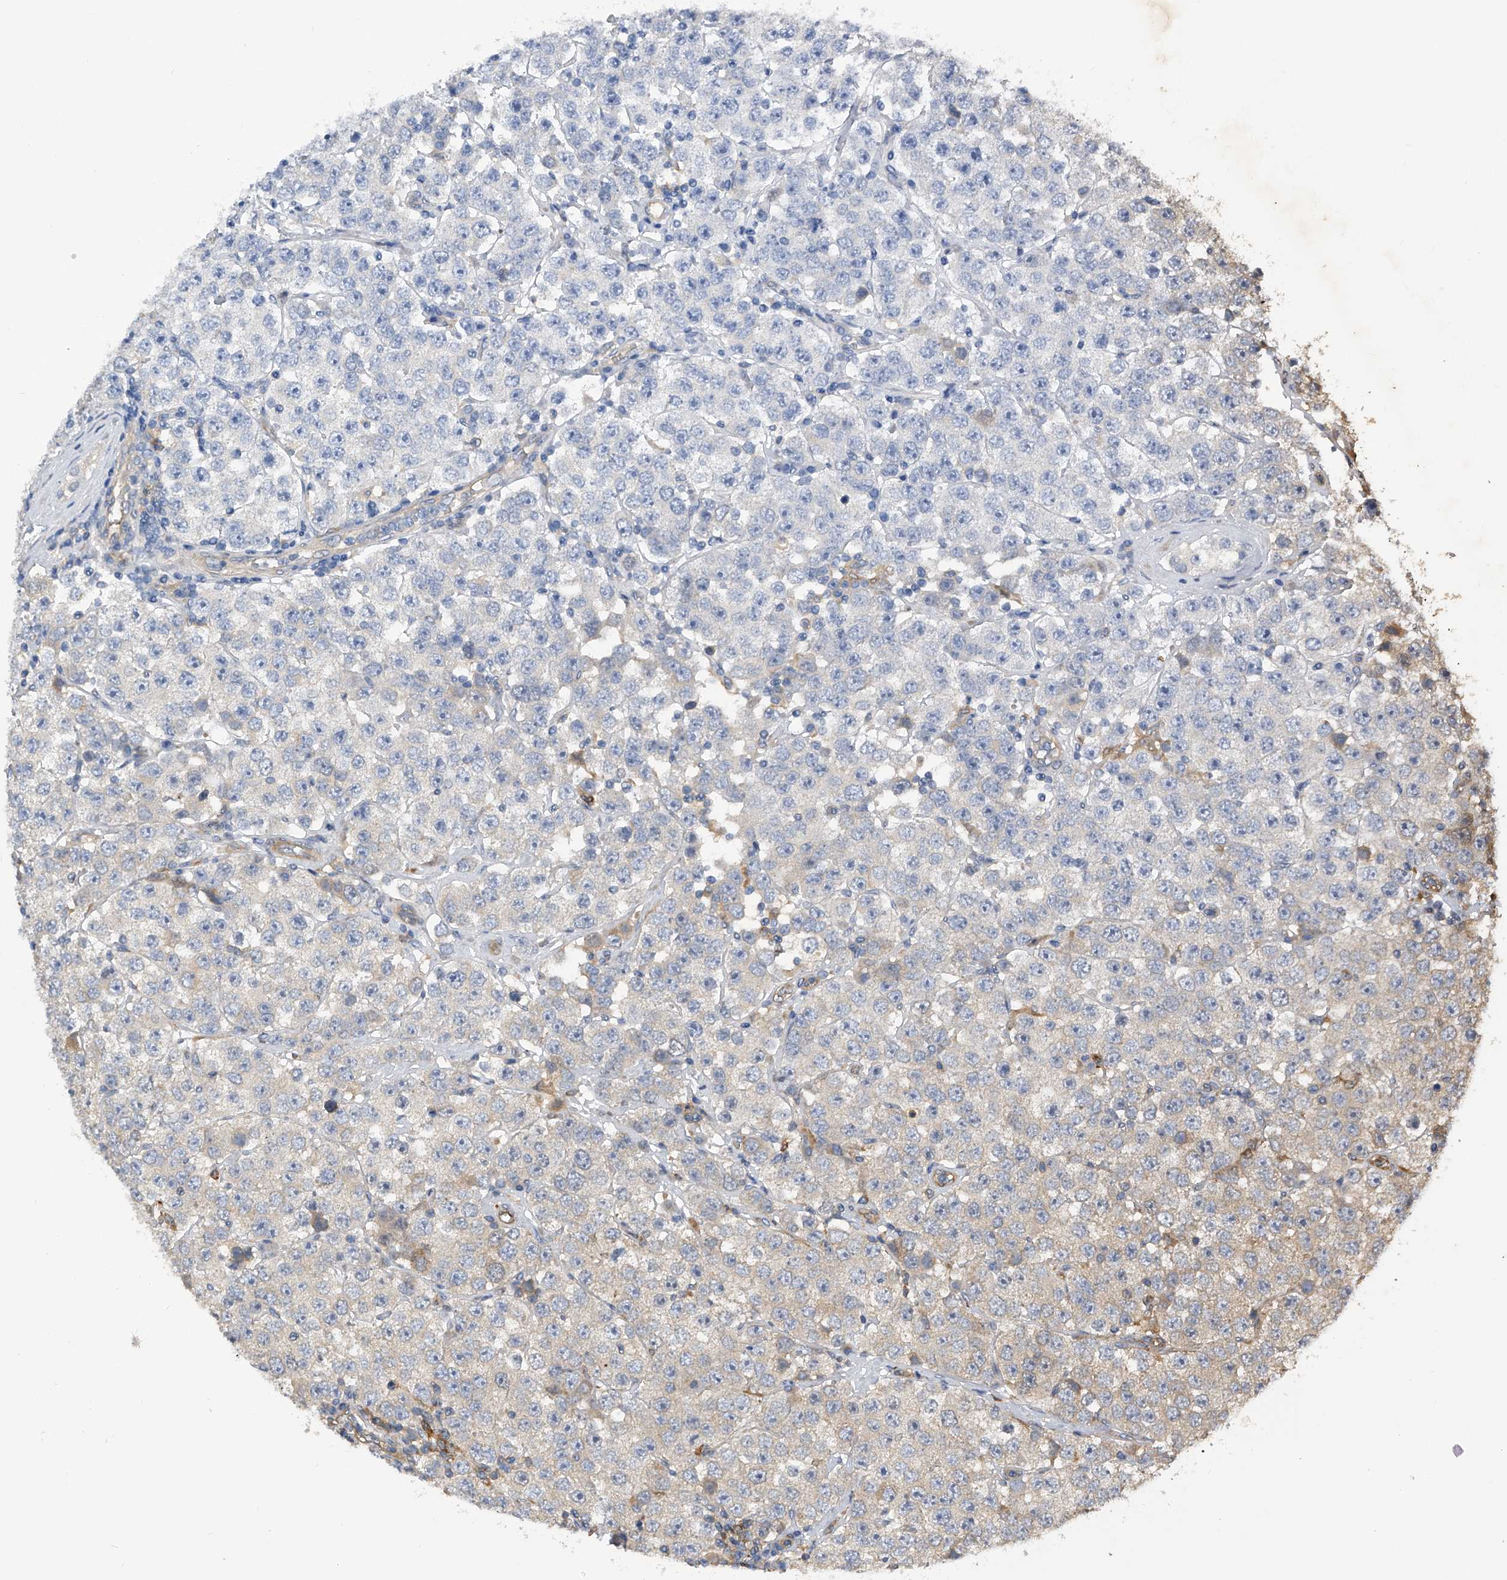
{"staining": {"intensity": "weak", "quantity": "<25%", "location": "cytoplasmic/membranous"}, "tissue": "testis cancer", "cell_type": "Tumor cells", "image_type": "cancer", "snomed": [{"axis": "morphology", "description": "Seminoma, NOS"}, {"axis": "topography", "description": "Testis"}], "caption": "This is an immunohistochemistry image of human testis seminoma. There is no expression in tumor cells.", "gene": "PTPRA", "patient": {"sex": "male", "age": 28}}